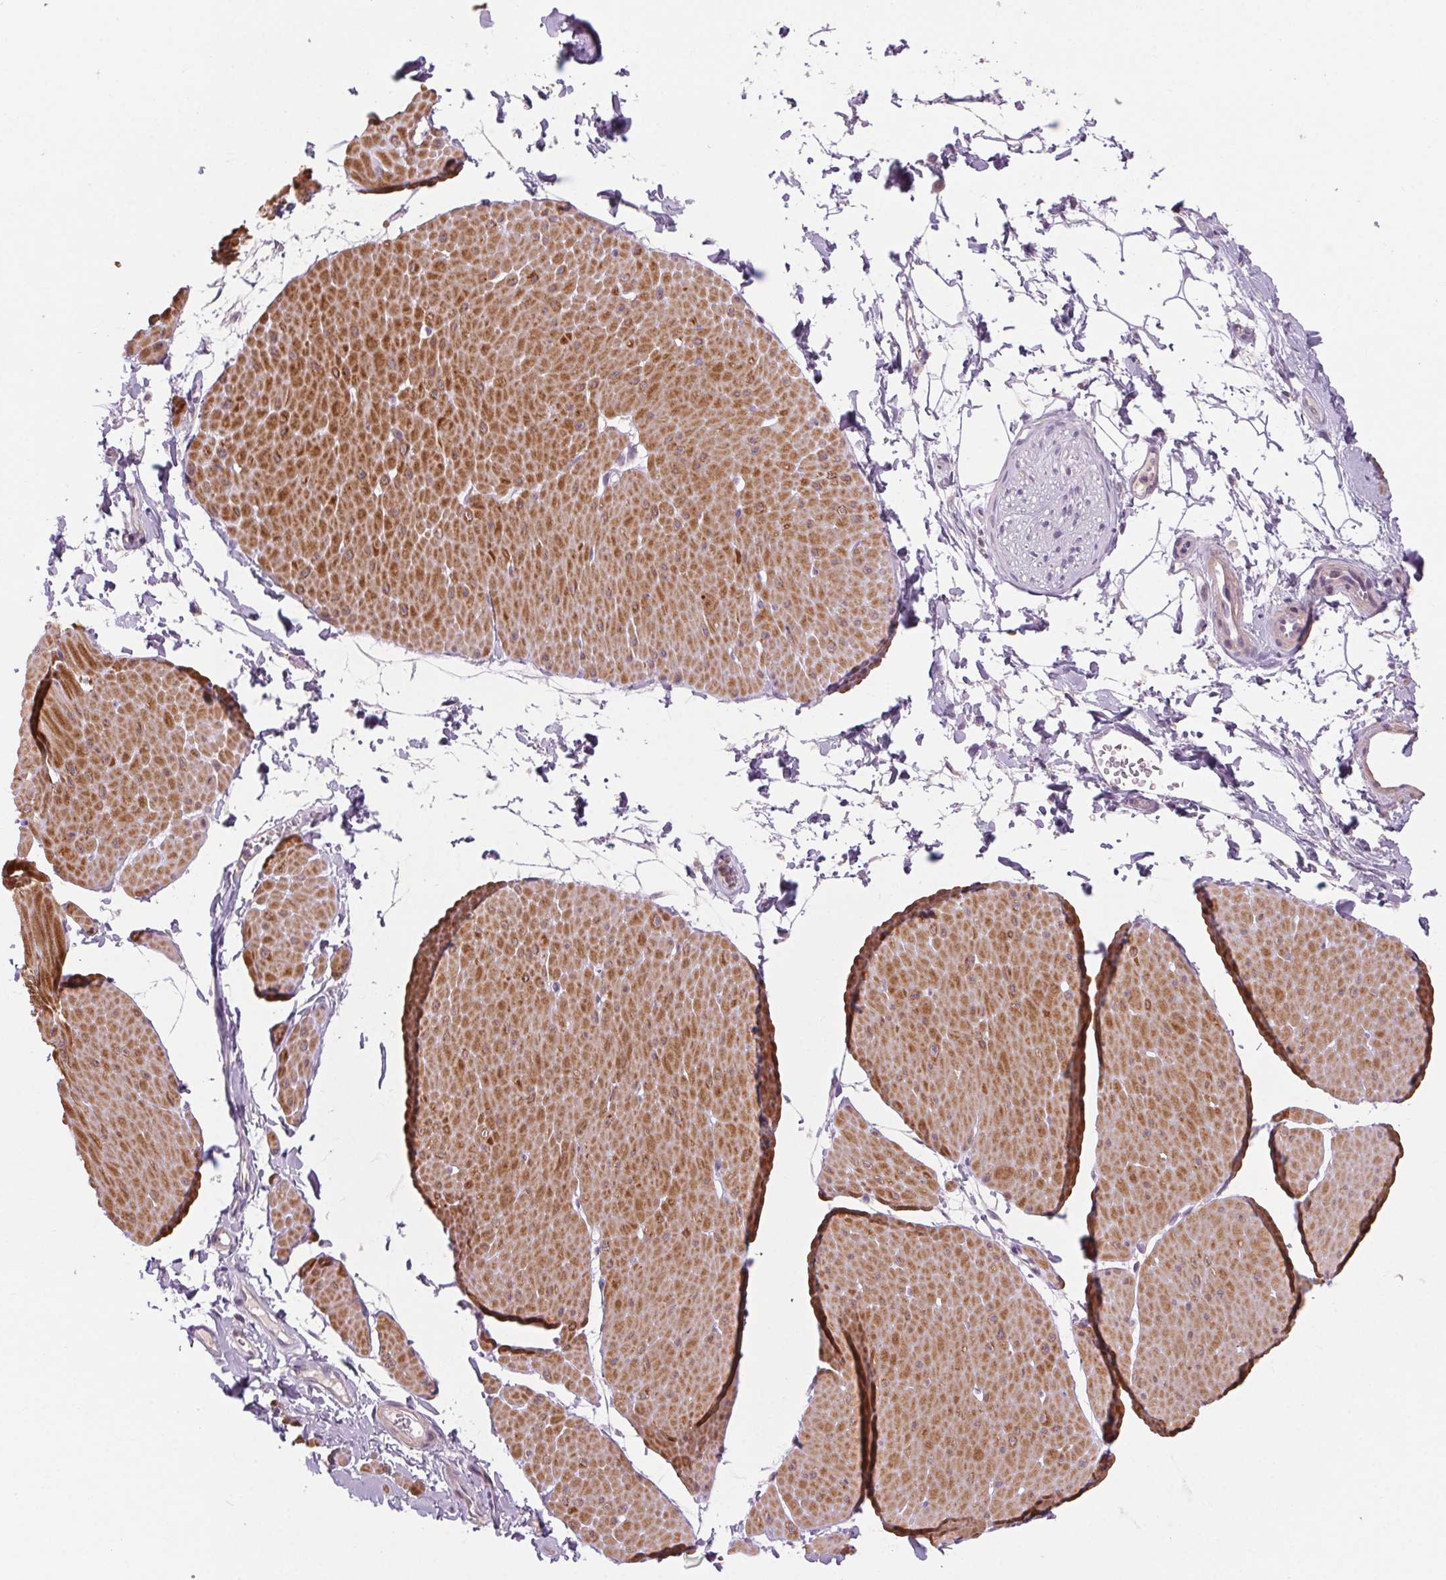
{"staining": {"intensity": "negative", "quantity": "none", "location": "none"}, "tissue": "adipose tissue", "cell_type": "Adipocytes", "image_type": "normal", "snomed": [{"axis": "morphology", "description": "Normal tissue, NOS"}, {"axis": "topography", "description": "Smooth muscle"}, {"axis": "topography", "description": "Peripheral nerve tissue"}], "caption": "Immunohistochemistry micrograph of normal human adipose tissue stained for a protein (brown), which exhibits no staining in adipocytes. (DAB (3,3'-diaminobenzidine) immunohistochemistry visualized using brightfield microscopy, high magnification).", "gene": "HHLA2", "patient": {"sex": "male", "age": 58}}